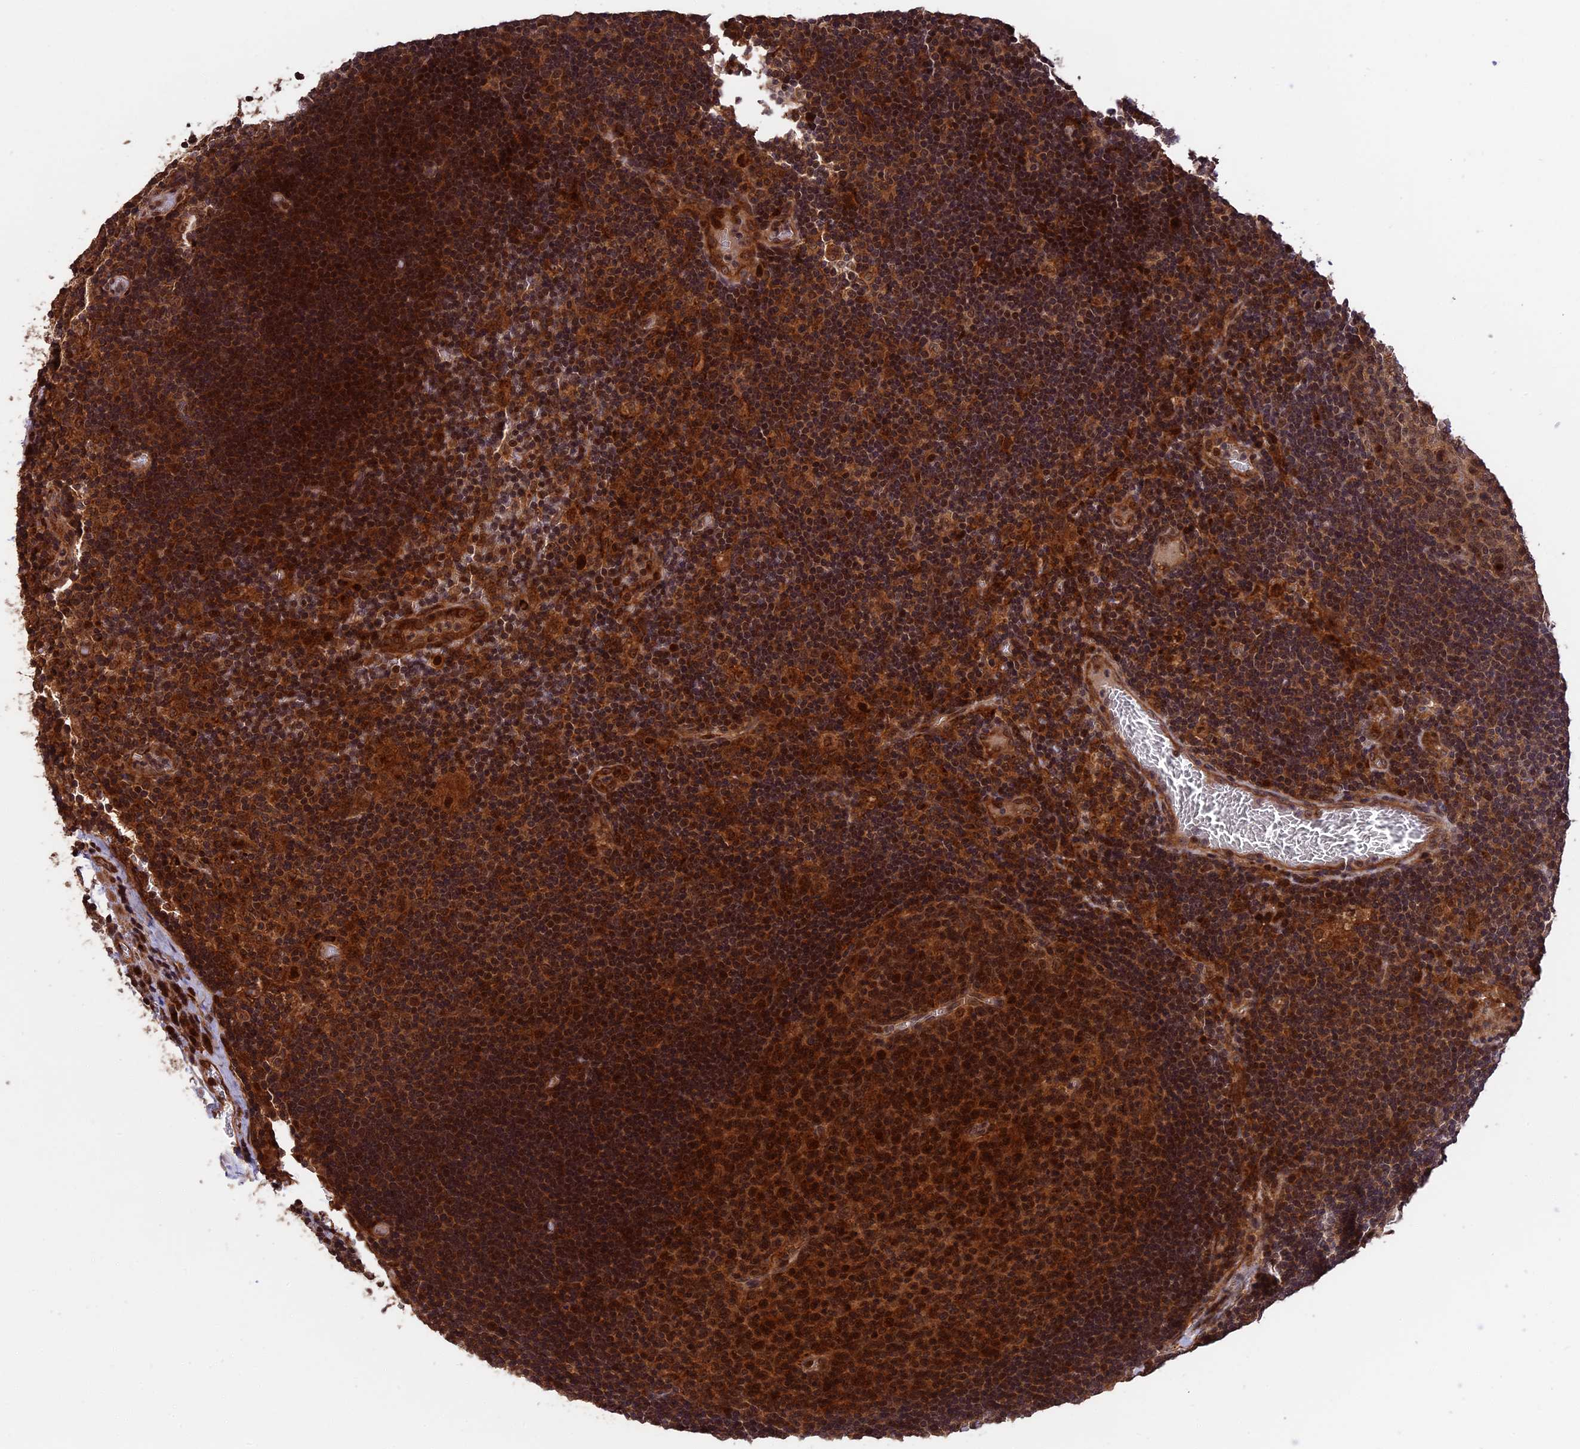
{"staining": {"intensity": "strong", "quantity": ">75%", "location": "cytoplasmic/membranous,nuclear"}, "tissue": "lymph node", "cell_type": "Germinal center cells", "image_type": "normal", "snomed": [{"axis": "morphology", "description": "Normal tissue, NOS"}, {"axis": "topography", "description": "Lymph node"}], "caption": "A brown stain labels strong cytoplasmic/membranous,nuclear staining of a protein in germinal center cells of normal lymph node.", "gene": "ESCO1", "patient": {"sex": "female", "age": 73}}